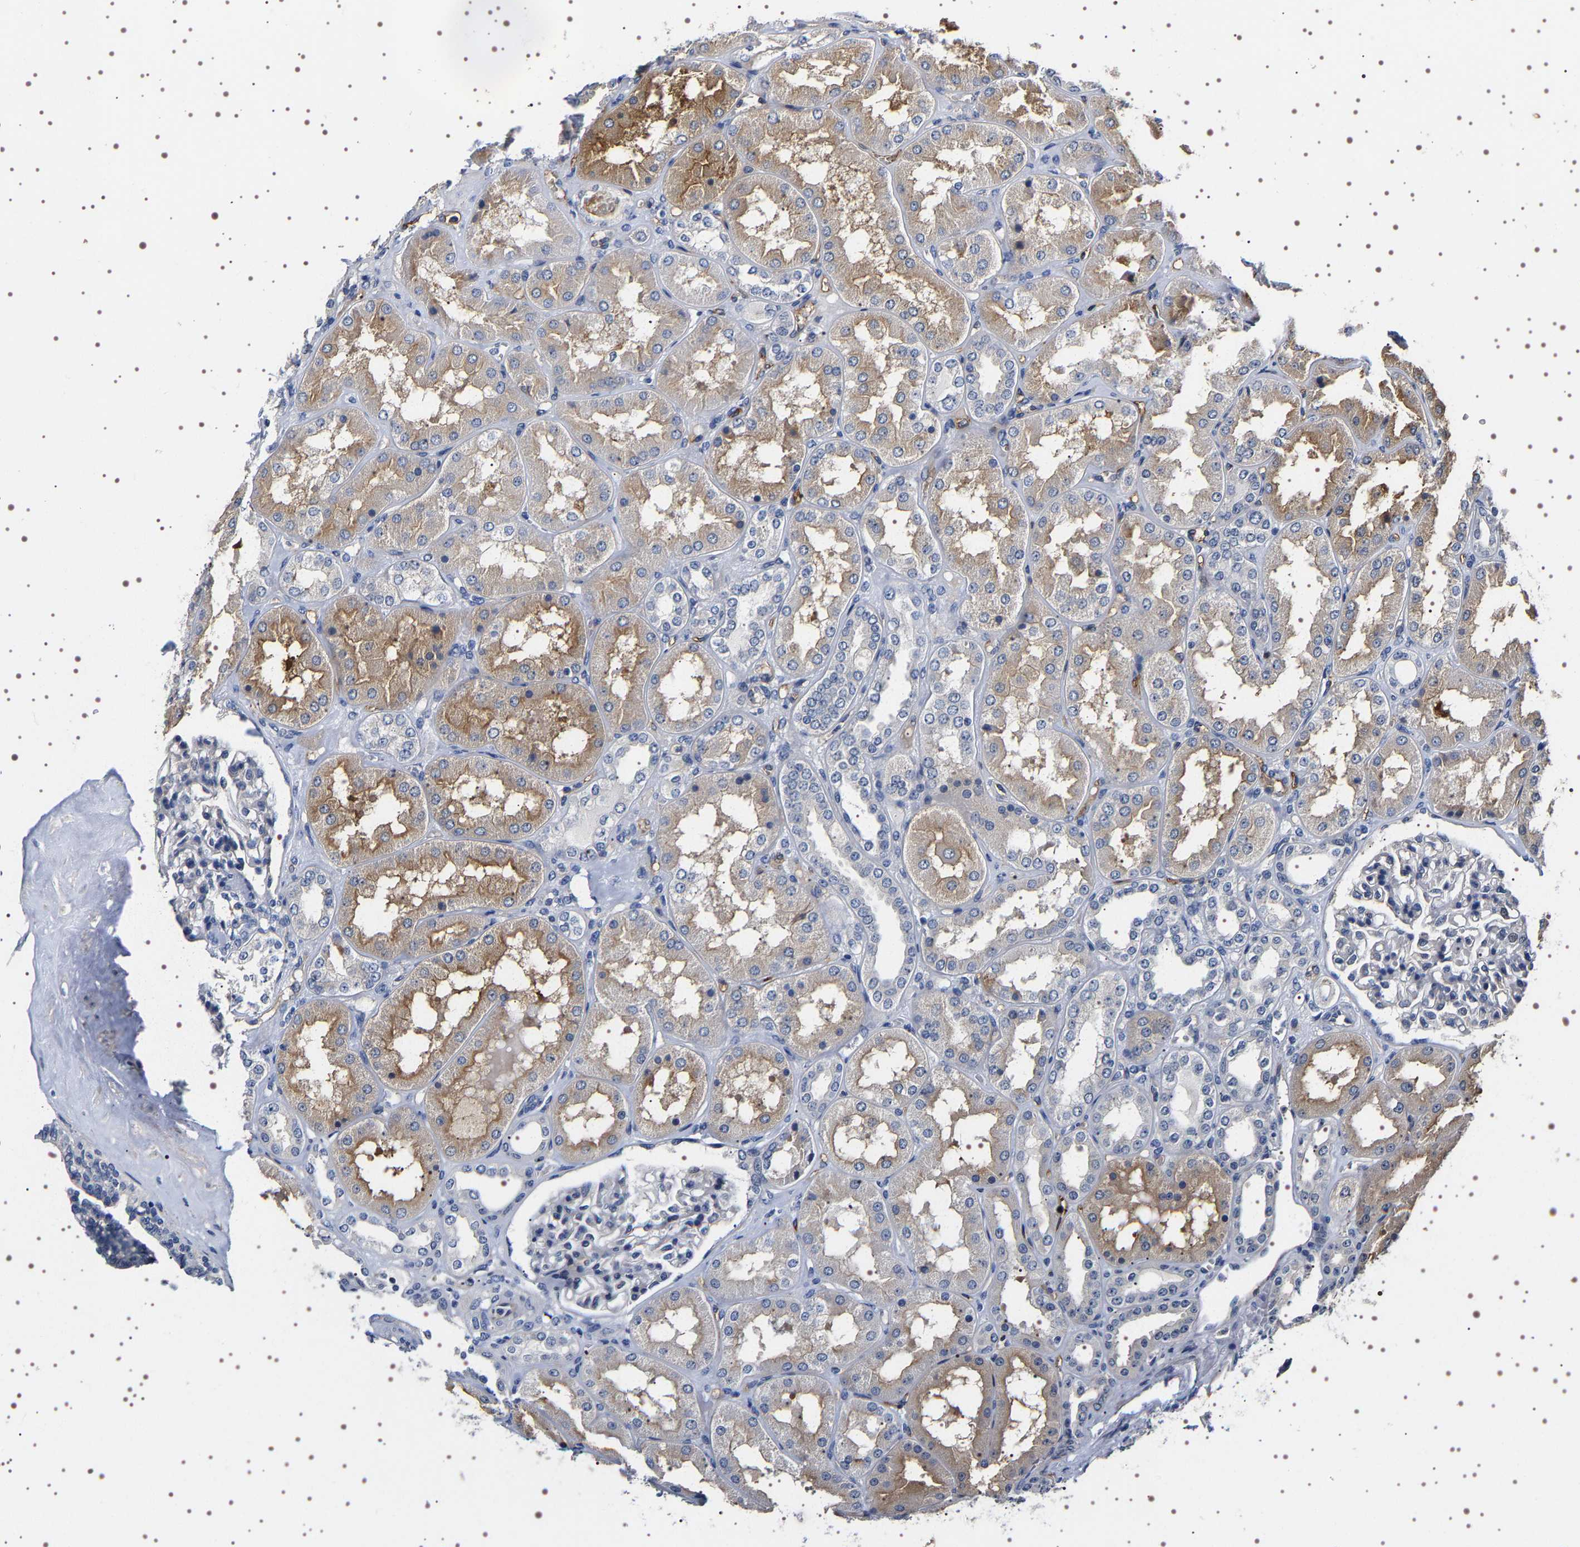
{"staining": {"intensity": "weak", "quantity": "<25%", "location": "cytoplasmic/membranous"}, "tissue": "kidney", "cell_type": "Cells in glomeruli", "image_type": "normal", "snomed": [{"axis": "morphology", "description": "Normal tissue, NOS"}, {"axis": "topography", "description": "Kidney"}], "caption": "DAB immunohistochemical staining of normal human kidney reveals no significant staining in cells in glomeruli.", "gene": "ALPL", "patient": {"sex": "female", "age": 56}}